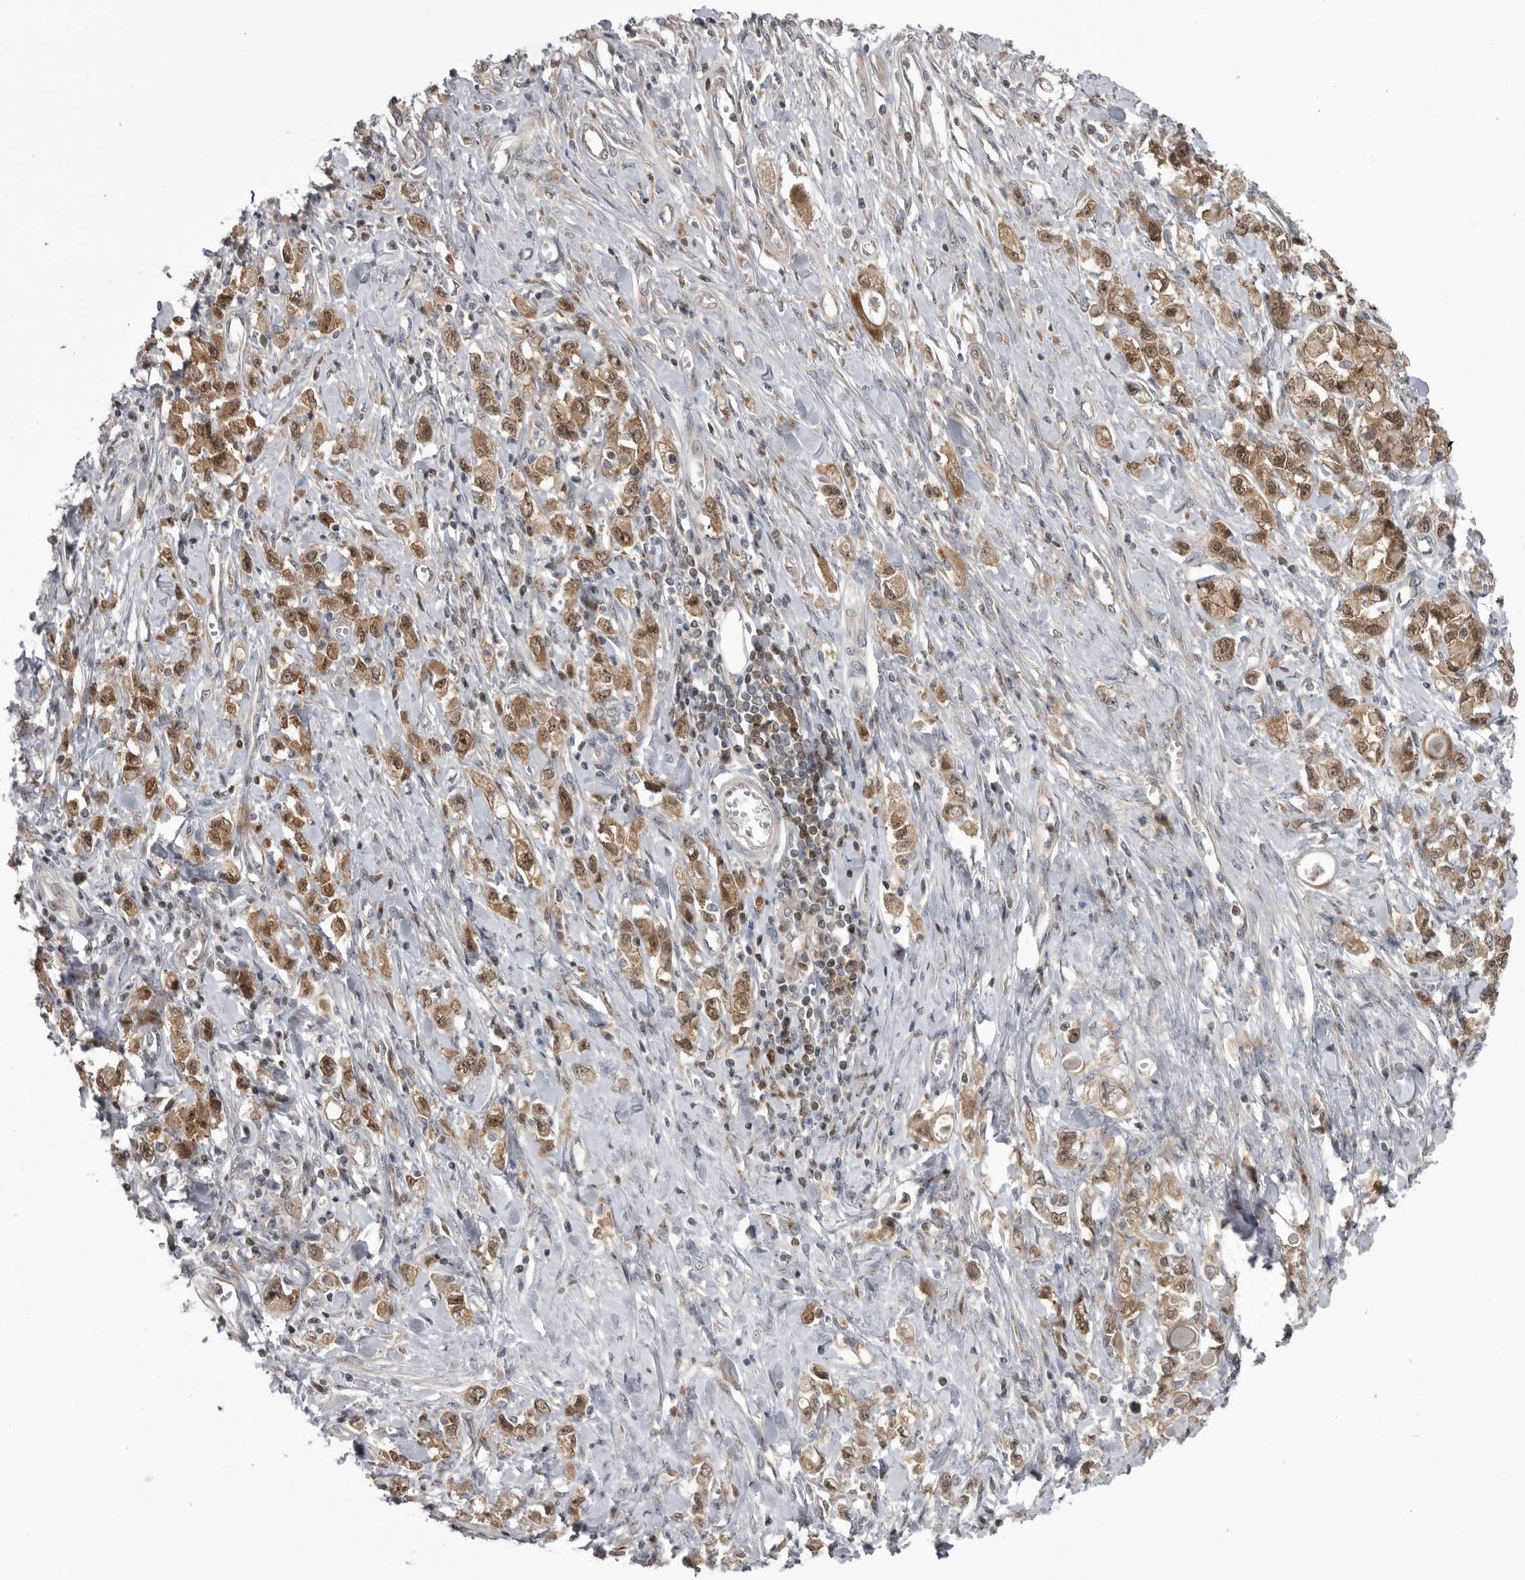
{"staining": {"intensity": "moderate", "quantity": ">75%", "location": "cytoplasmic/membranous,nuclear"}, "tissue": "stomach cancer", "cell_type": "Tumor cells", "image_type": "cancer", "snomed": [{"axis": "morphology", "description": "Adenocarcinoma, NOS"}, {"axis": "topography", "description": "Stomach"}], "caption": "Human stomach adenocarcinoma stained with a brown dye exhibits moderate cytoplasmic/membranous and nuclear positive staining in about >75% of tumor cells.", "gene": "MAPK13", "patient": {"sex": "female", "age": 76}}